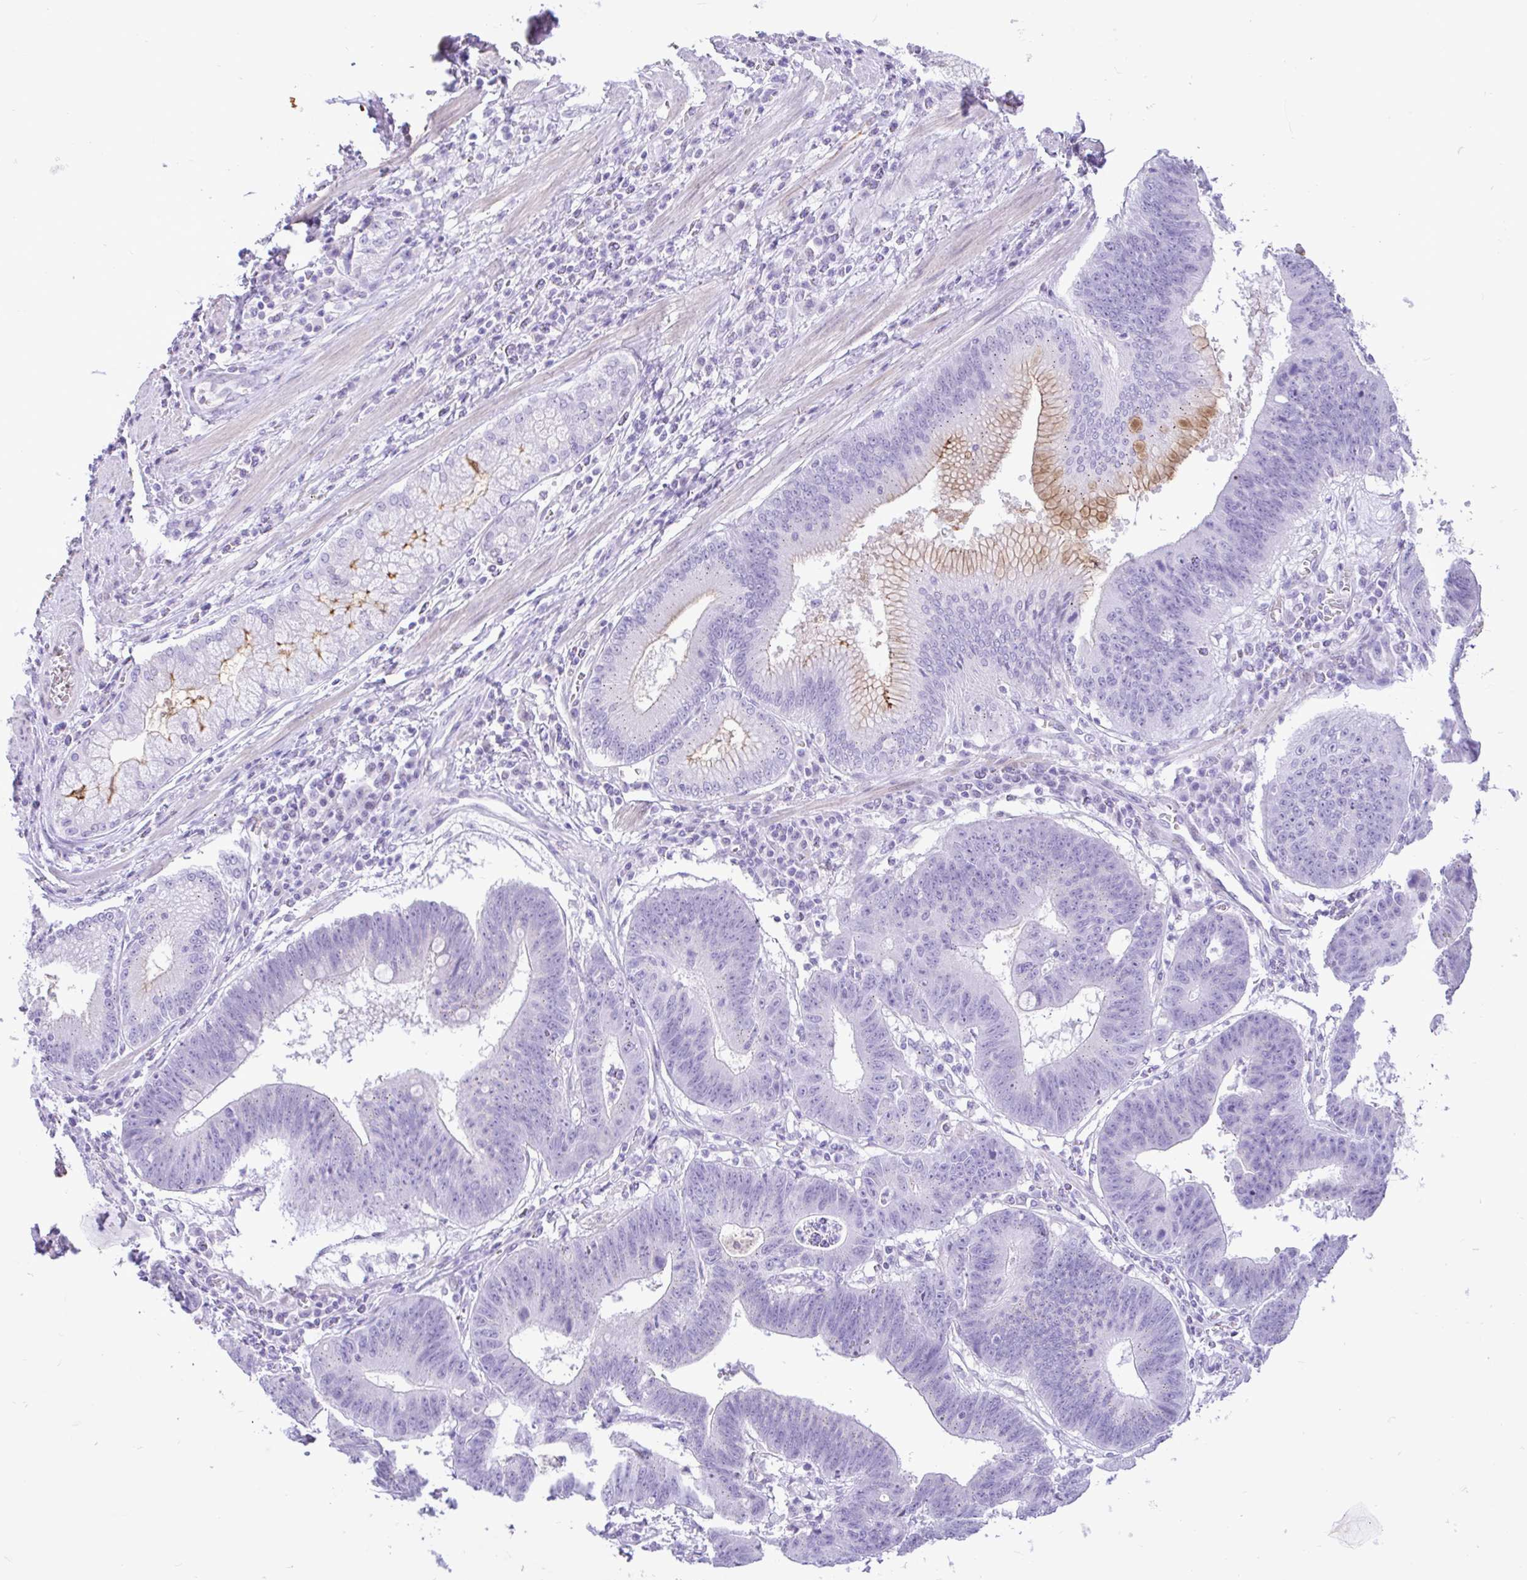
{"staining": {"intensity": "moderate", "quantity": "<25%", "location": "cytoplasmic/membranous"}, "tissue": "stomach cancer", "cell_type": "Tumor cells", "image_type": "cancer", "snomed": [{"axis": "morphology", "description": "Adenocarcinoma, NOS"}, {"axis": "topography", "description": "Stomach"}], "caption": "Stomach cancer stained with immunohistochemistry (IHC) demonstrates moderate cytoplasmic/membranous positivity in approximately <25% of tumor cells. The staining was performed using DAB (3,3'-diaminobenzidine) to visualize the protein expression in brown, while the nuclei were stained in blue with hematoxylin (Magnification: 20x).", "gene": "REEP1", "patient": {"sex": "male", "age": 59}}